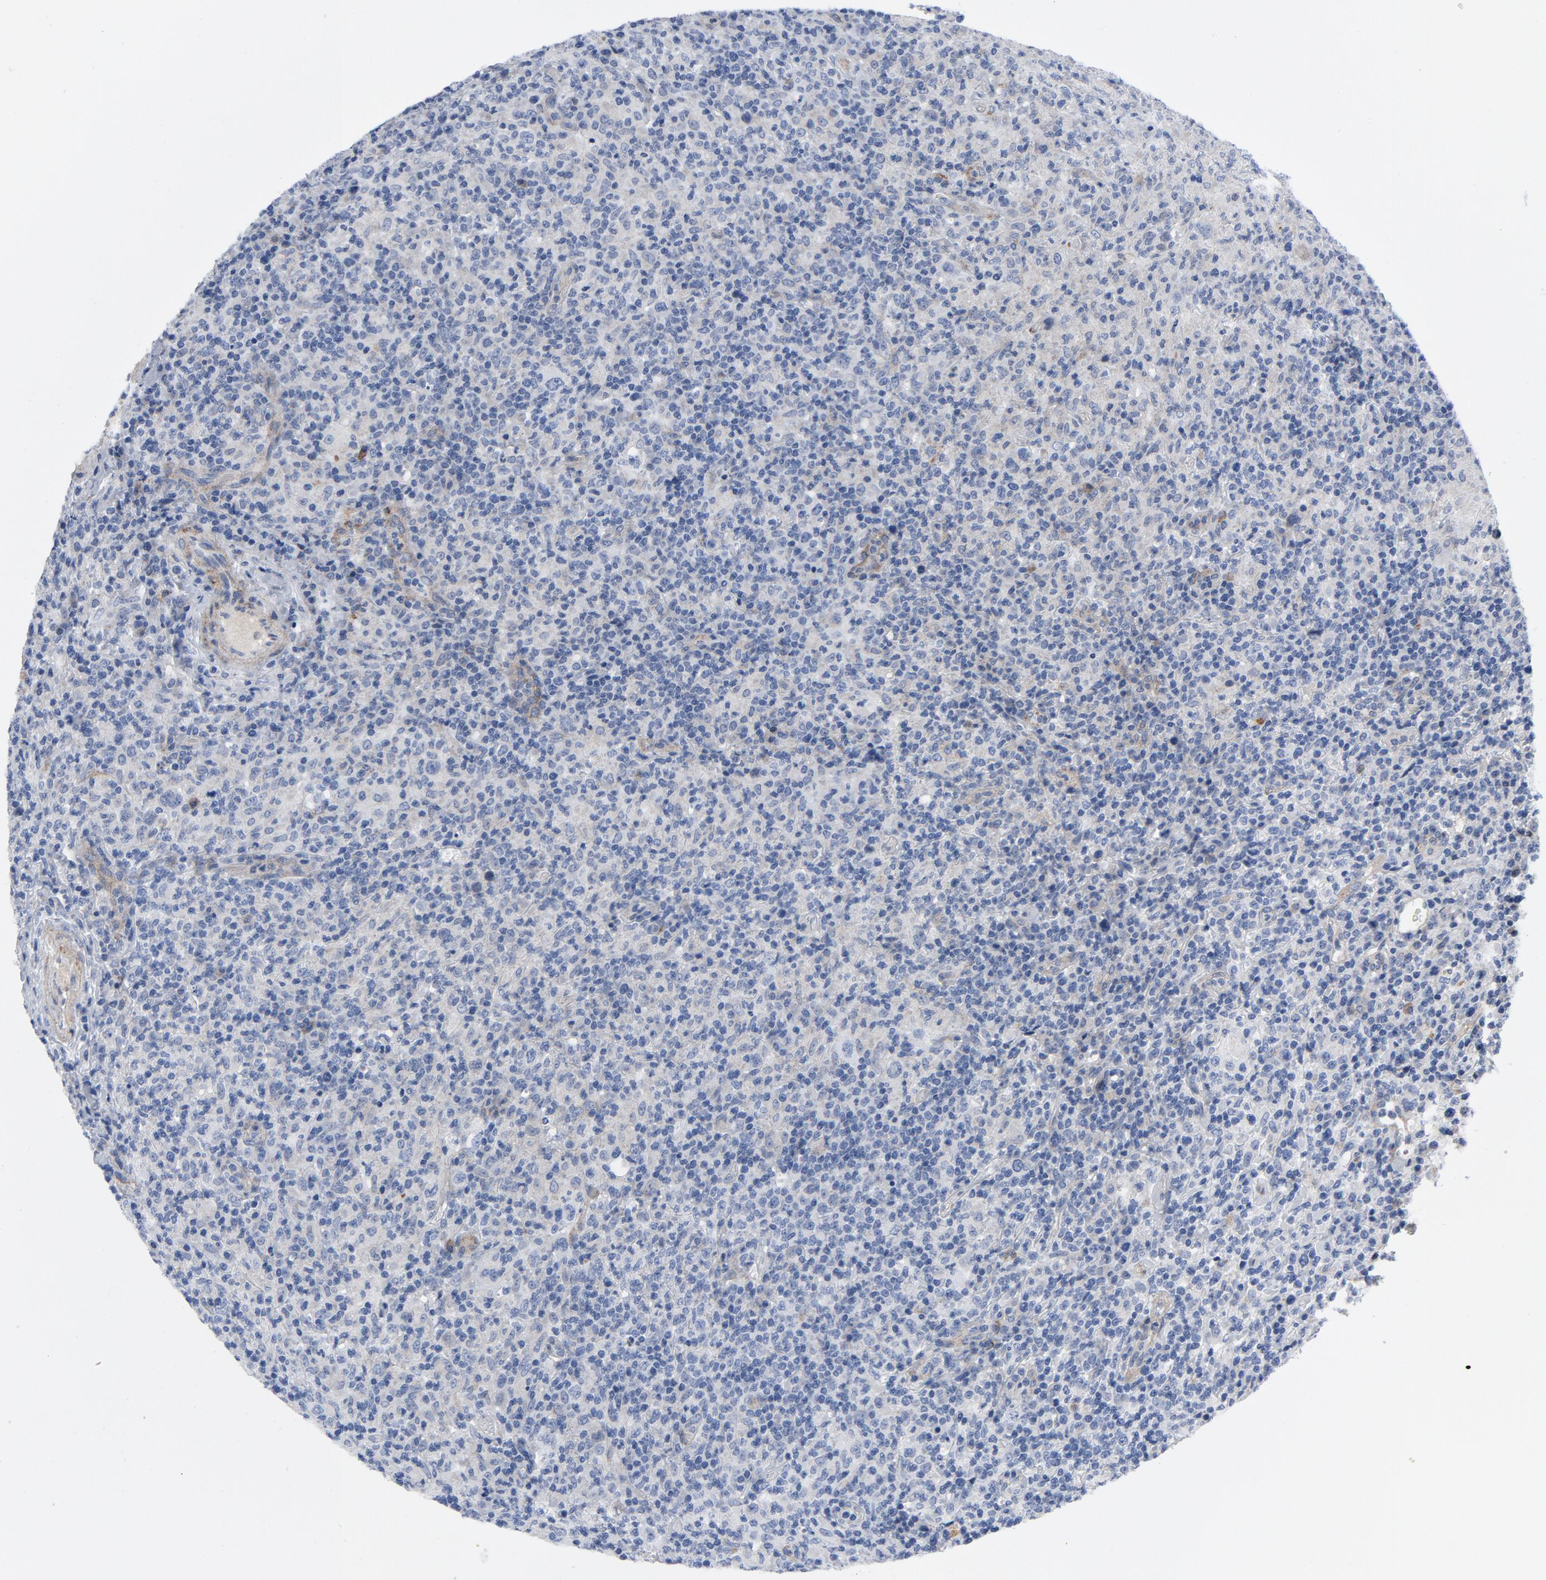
{"staining": {"intensity": "negative", "quantity": "none", "location": "none"}, "tissue": "lymphoma", "cell_type": "Tumor cells", "image_type": "cancer", "snomed": [{"axis": "morphology", "description": "Hodgkin's disease, NOS"}, {"axis": "topography", "description": "Lymph node"}], "caption": "DAB (3,3'-diaminobenzidine) immunohistochemical staining of Hodgkin's disease reveals no significant expression in tumor cells.", "gene": "LAMC1", "patient": {"sex": "male", "age": 65}}